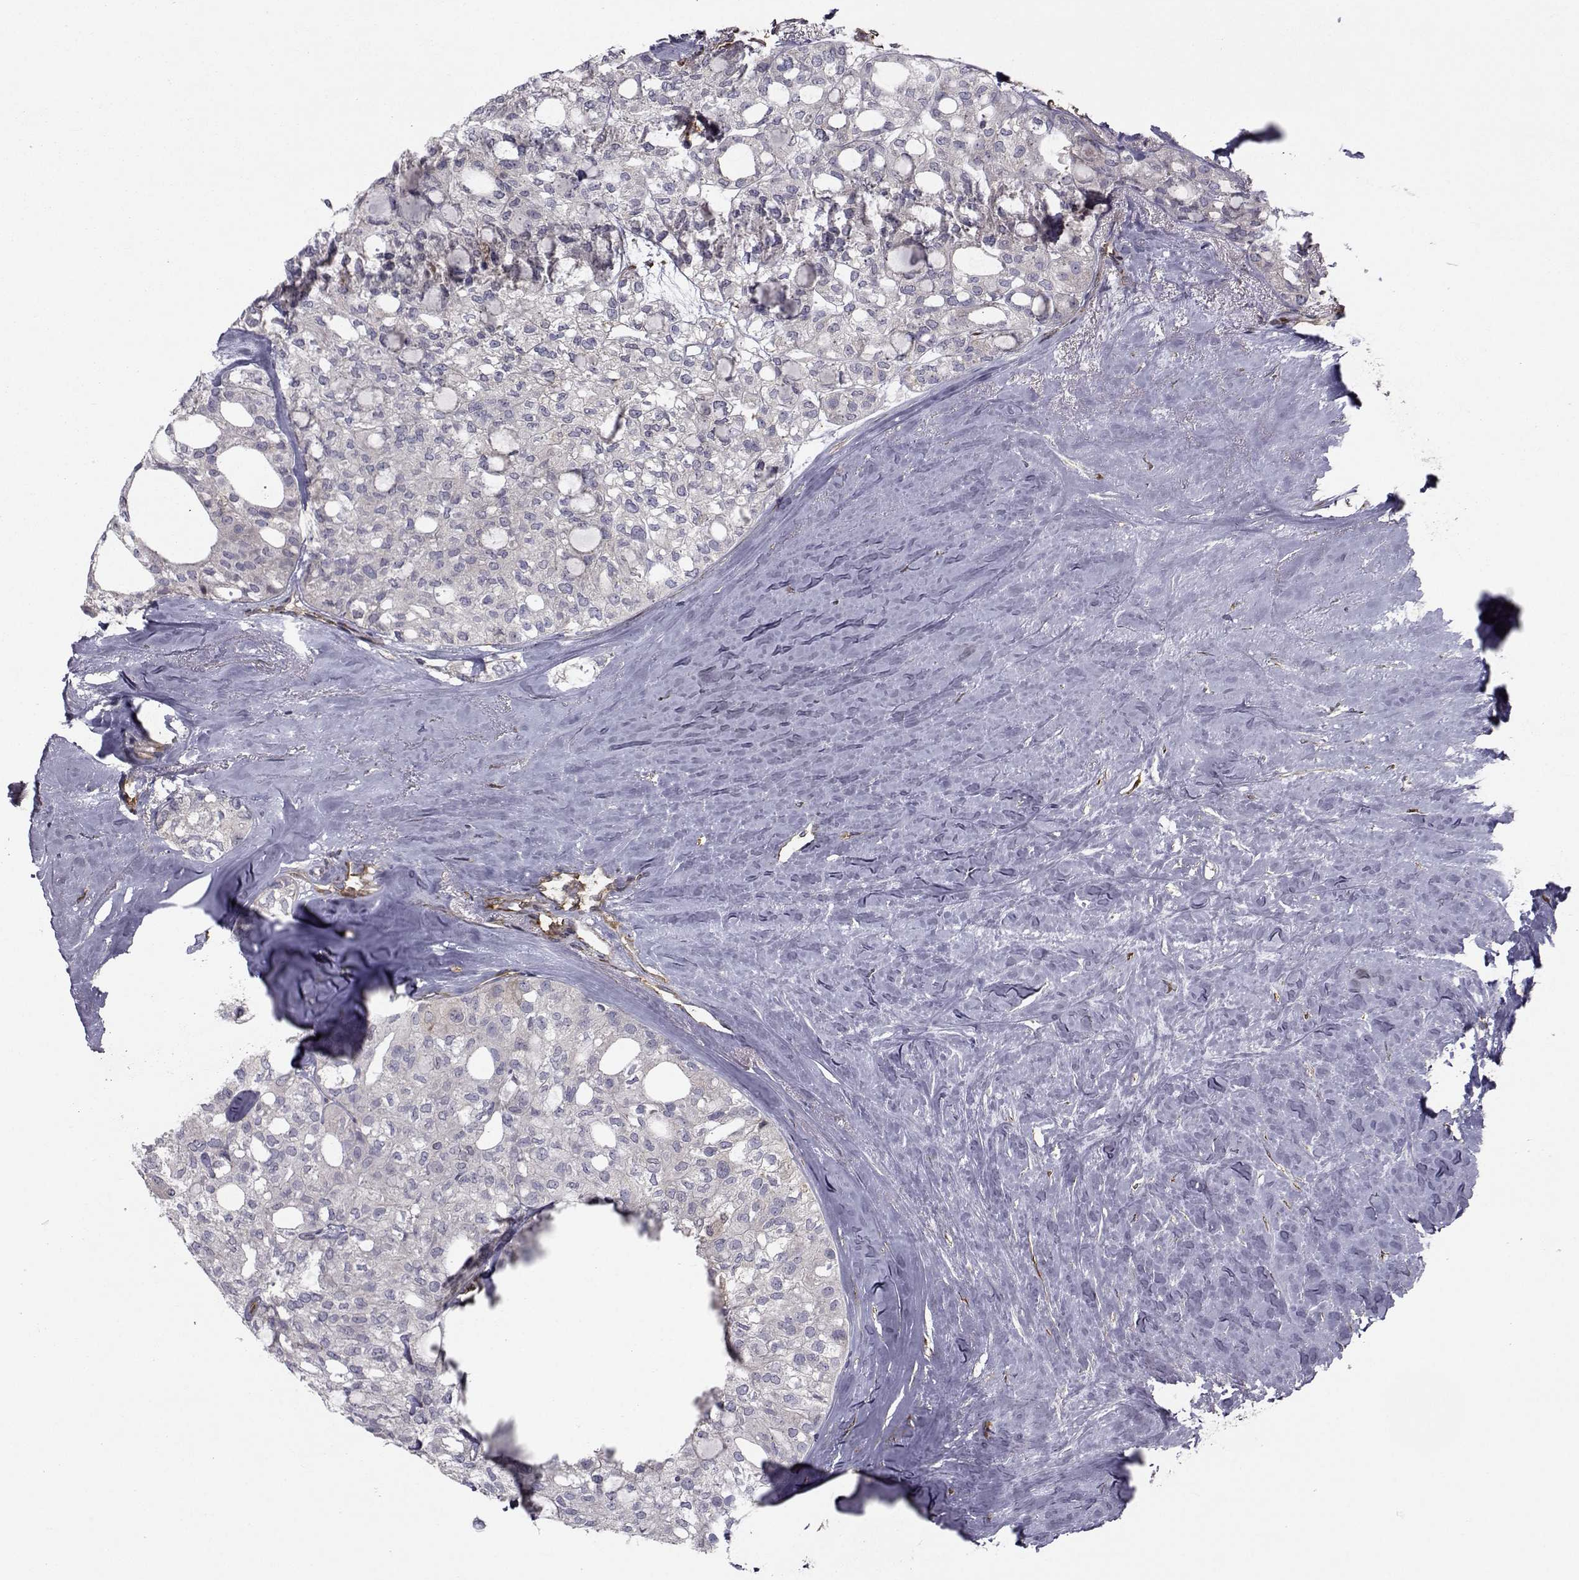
{"staining": {"intensity": "moderate", "quantity": "<25%", "location": "cytoplasmic/membranous"}, "tissue": "thyroid cancer", "cell_type": "Tumor cells", "image_type": "cancer", "snomed": [{"axis": "morphology", "description": "Follicular adenoma carcinoma, NOS"}, {"axis": "topography", "description": "Thyroid gland"}], "caption": "Protein staining of follicular adenoma carcinoma (thyroid) tissue displays moderate cytoplasmic/membranous staining in approximately <25% of tumor cells.", "gene": "TRIP10", "patient": {"sex": "male", "age": 75}}